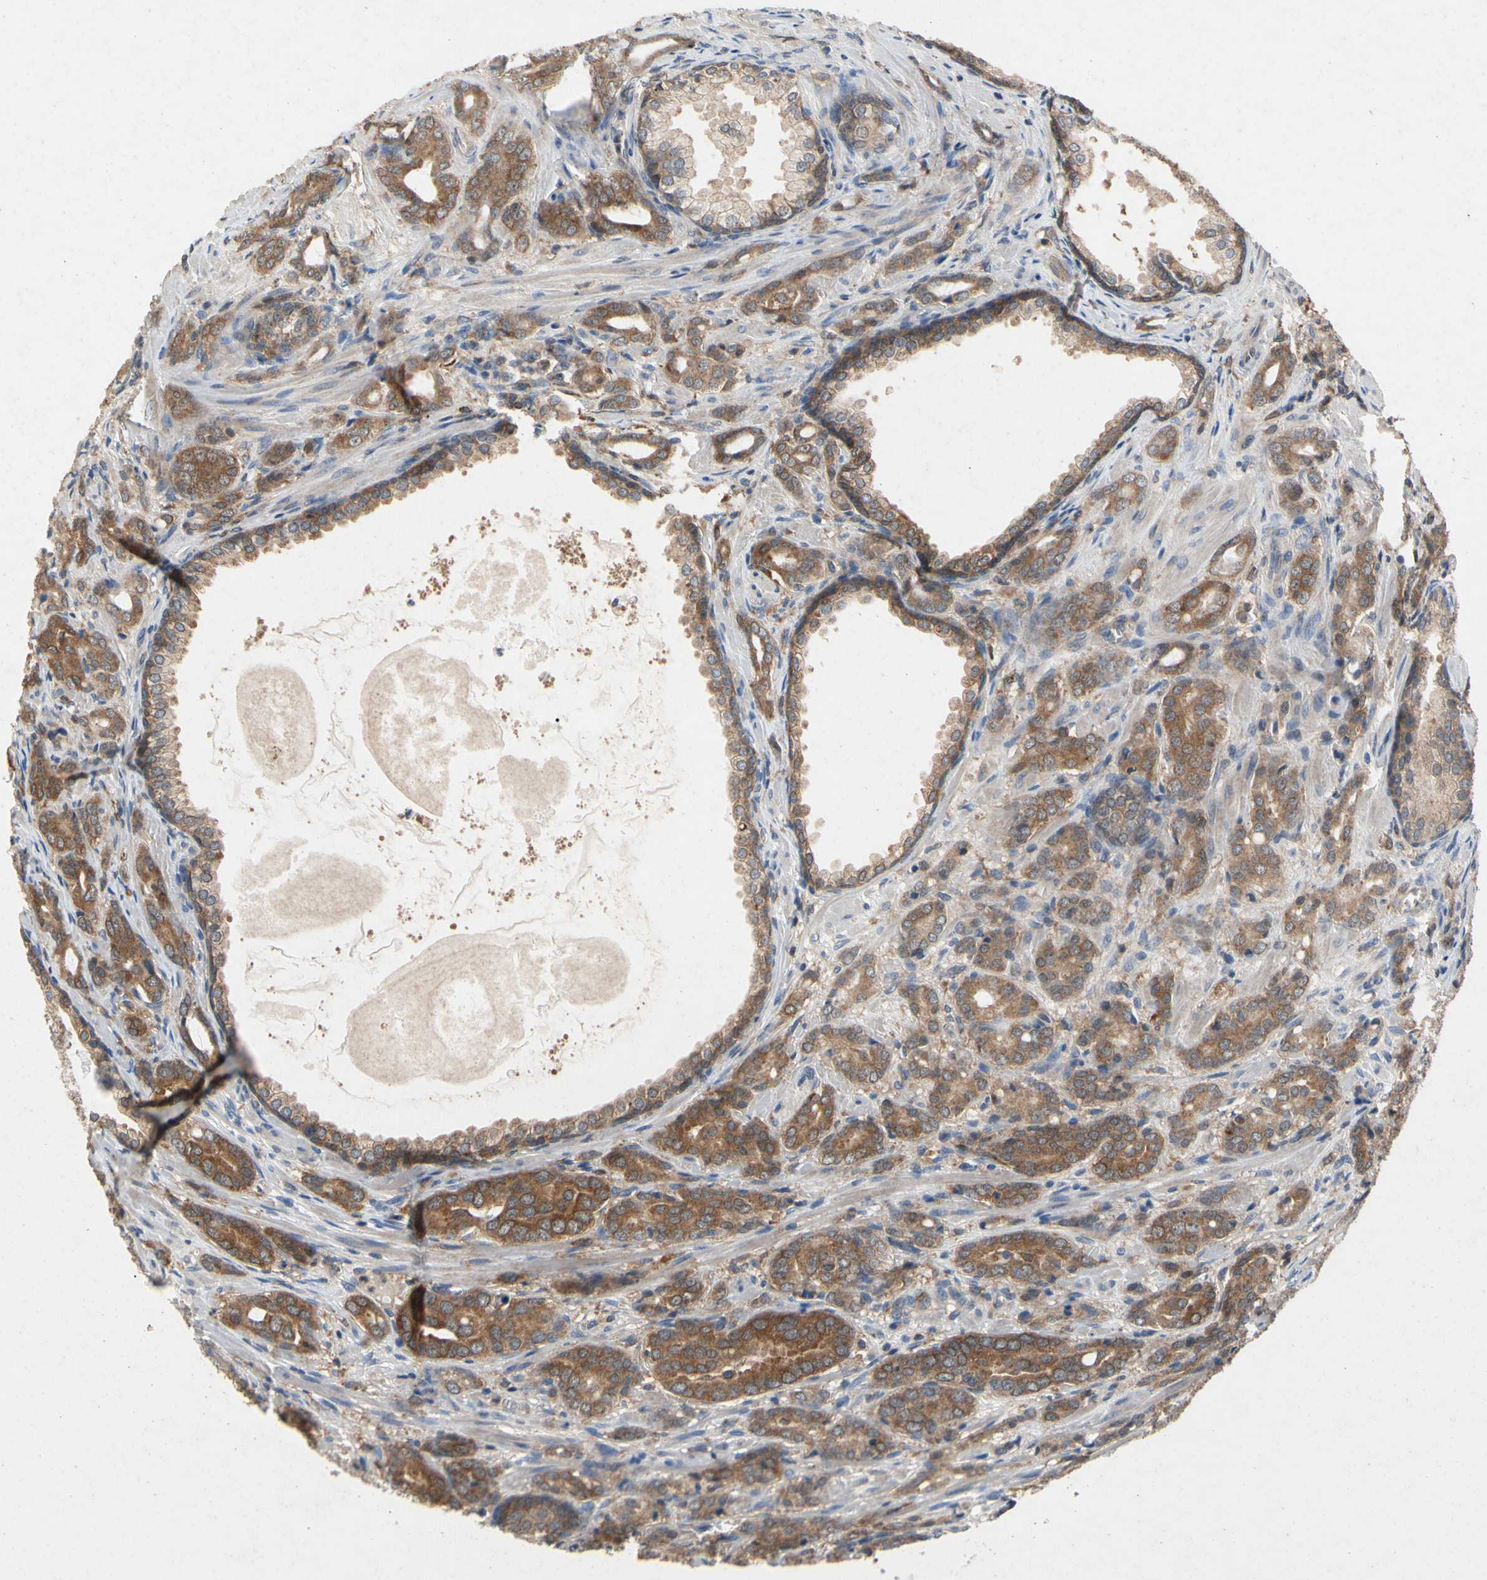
{"staining": {"intensity": "moderate", "quantity": ">75%", "location": "cytoplasmic/membranous"}, "tissue": "prostate cancer", "cell_type": "Tumor cells", "image_type": "cancer", "snomed": [{"axis": "morphology", "description": "Adenocarcinoma, High grade"}, {"axis": "topography", "description": "Prostate"}], "caption": "A histopathology image of prostate adenocarcinoma (high-grade) stained for a protein shows moderate cytoplasmic/membranous brown staining in tumor cells. (Brightfield microscopy of DAB IHC at high magnification).", "gene": "RPS6KA1", "patient": {"sex": "male", "age": 64}}